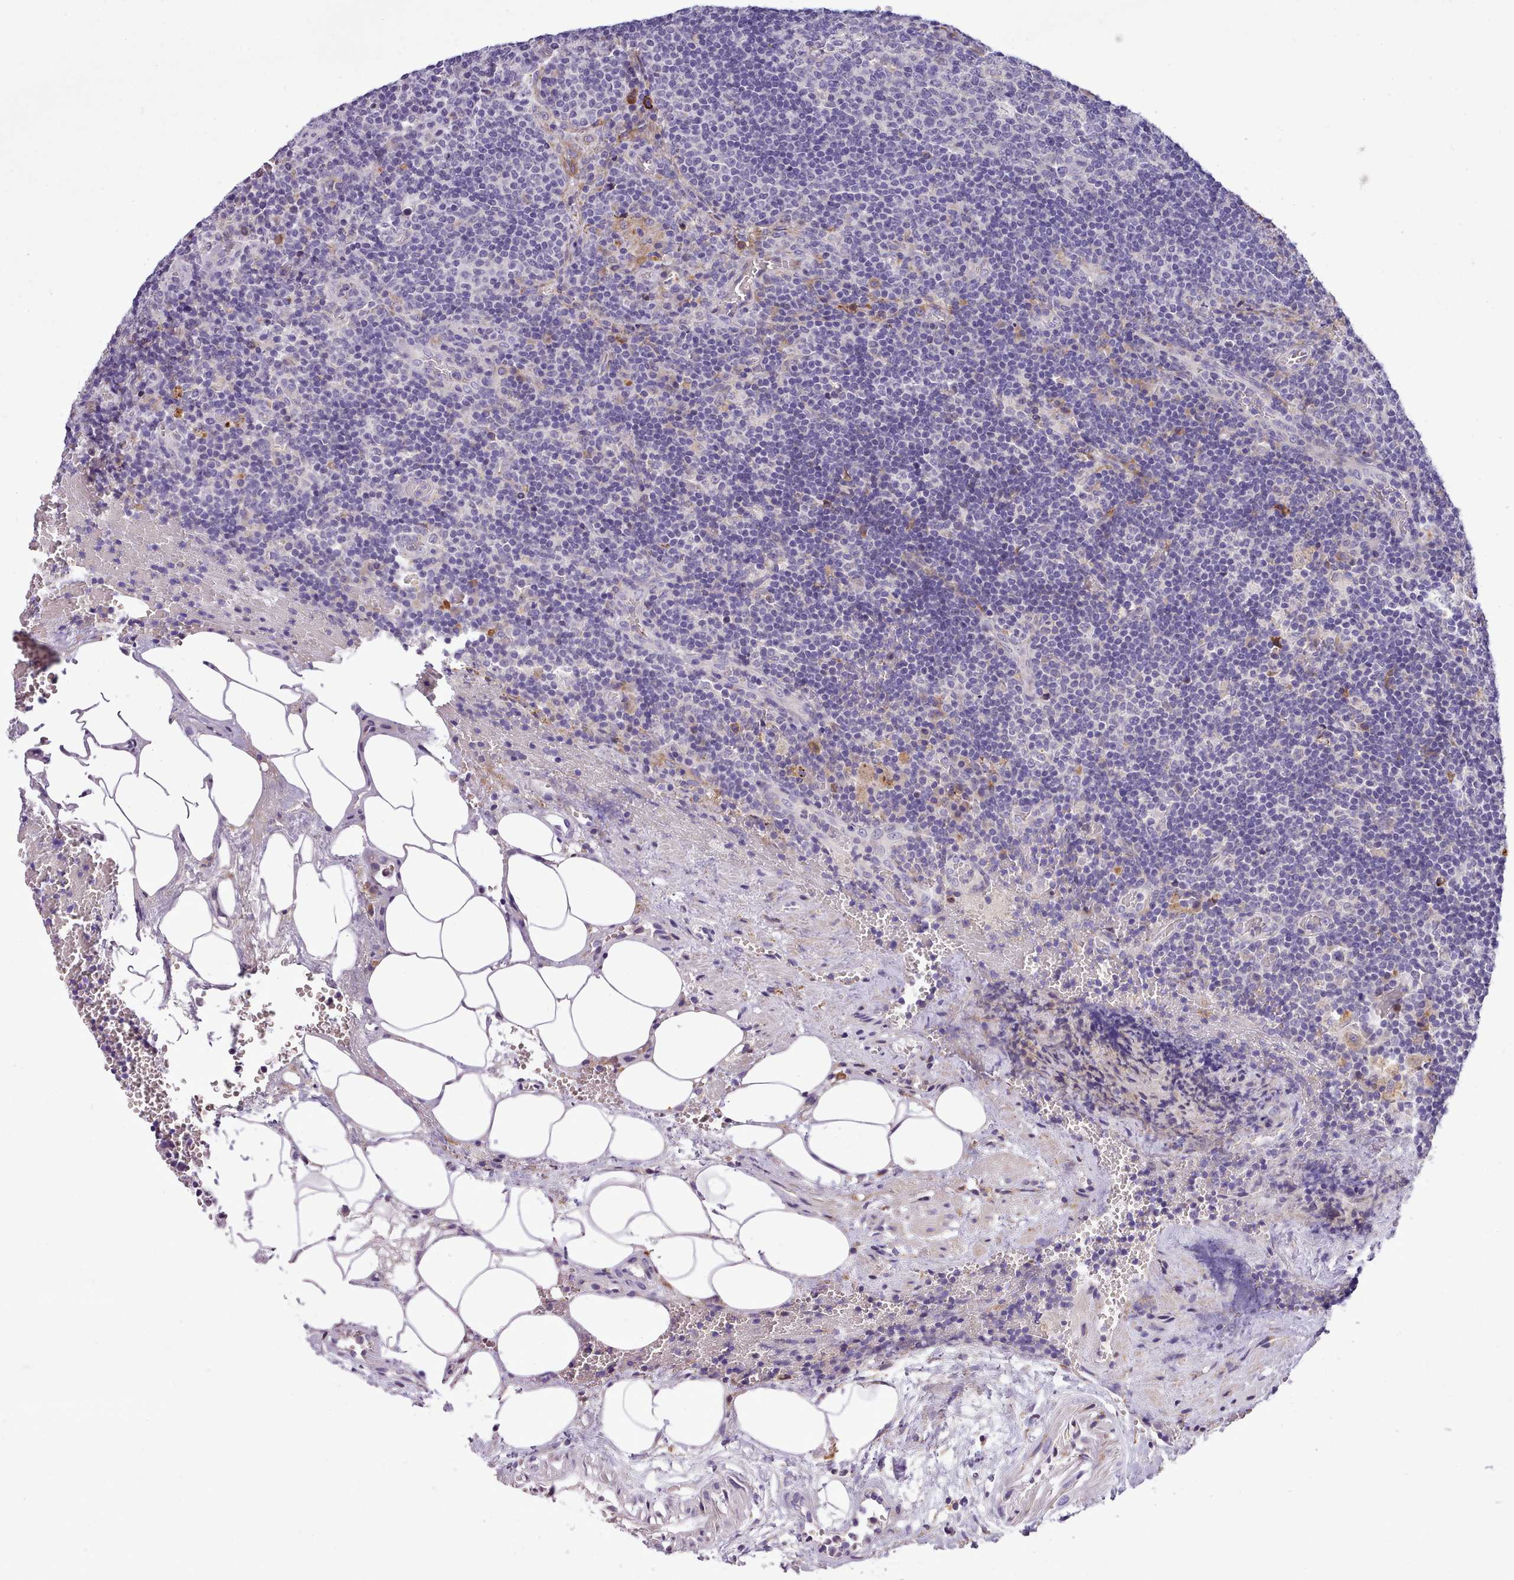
{"staining": {"intensity": "negative", "quantity": "none", "location": "none"}, "tissue": "lymph node", "cell_type": "Germinal center cells", "image_type": "normal", "snomed": [{"axis": "morphology", "description": "Normal tissue, NOS"}, {"axis": "topography", "description": "Lymph node"}], "caption": "Immunohistochemistry (IHC) micrograph of benign lymph node: human lymph node stained with DAB (3,3'-diaminobenzidine) exhibits no significant protein staining in germinal center cells. (Stains: DAB (3,3'-diaminobenzidine) immunohistochemistry with hematoxylin counter stain, Microscopy: brightfield microscopy at high magnification).", "gene": "FAM83E", "patient": {"sex": "male", "age": 58}}